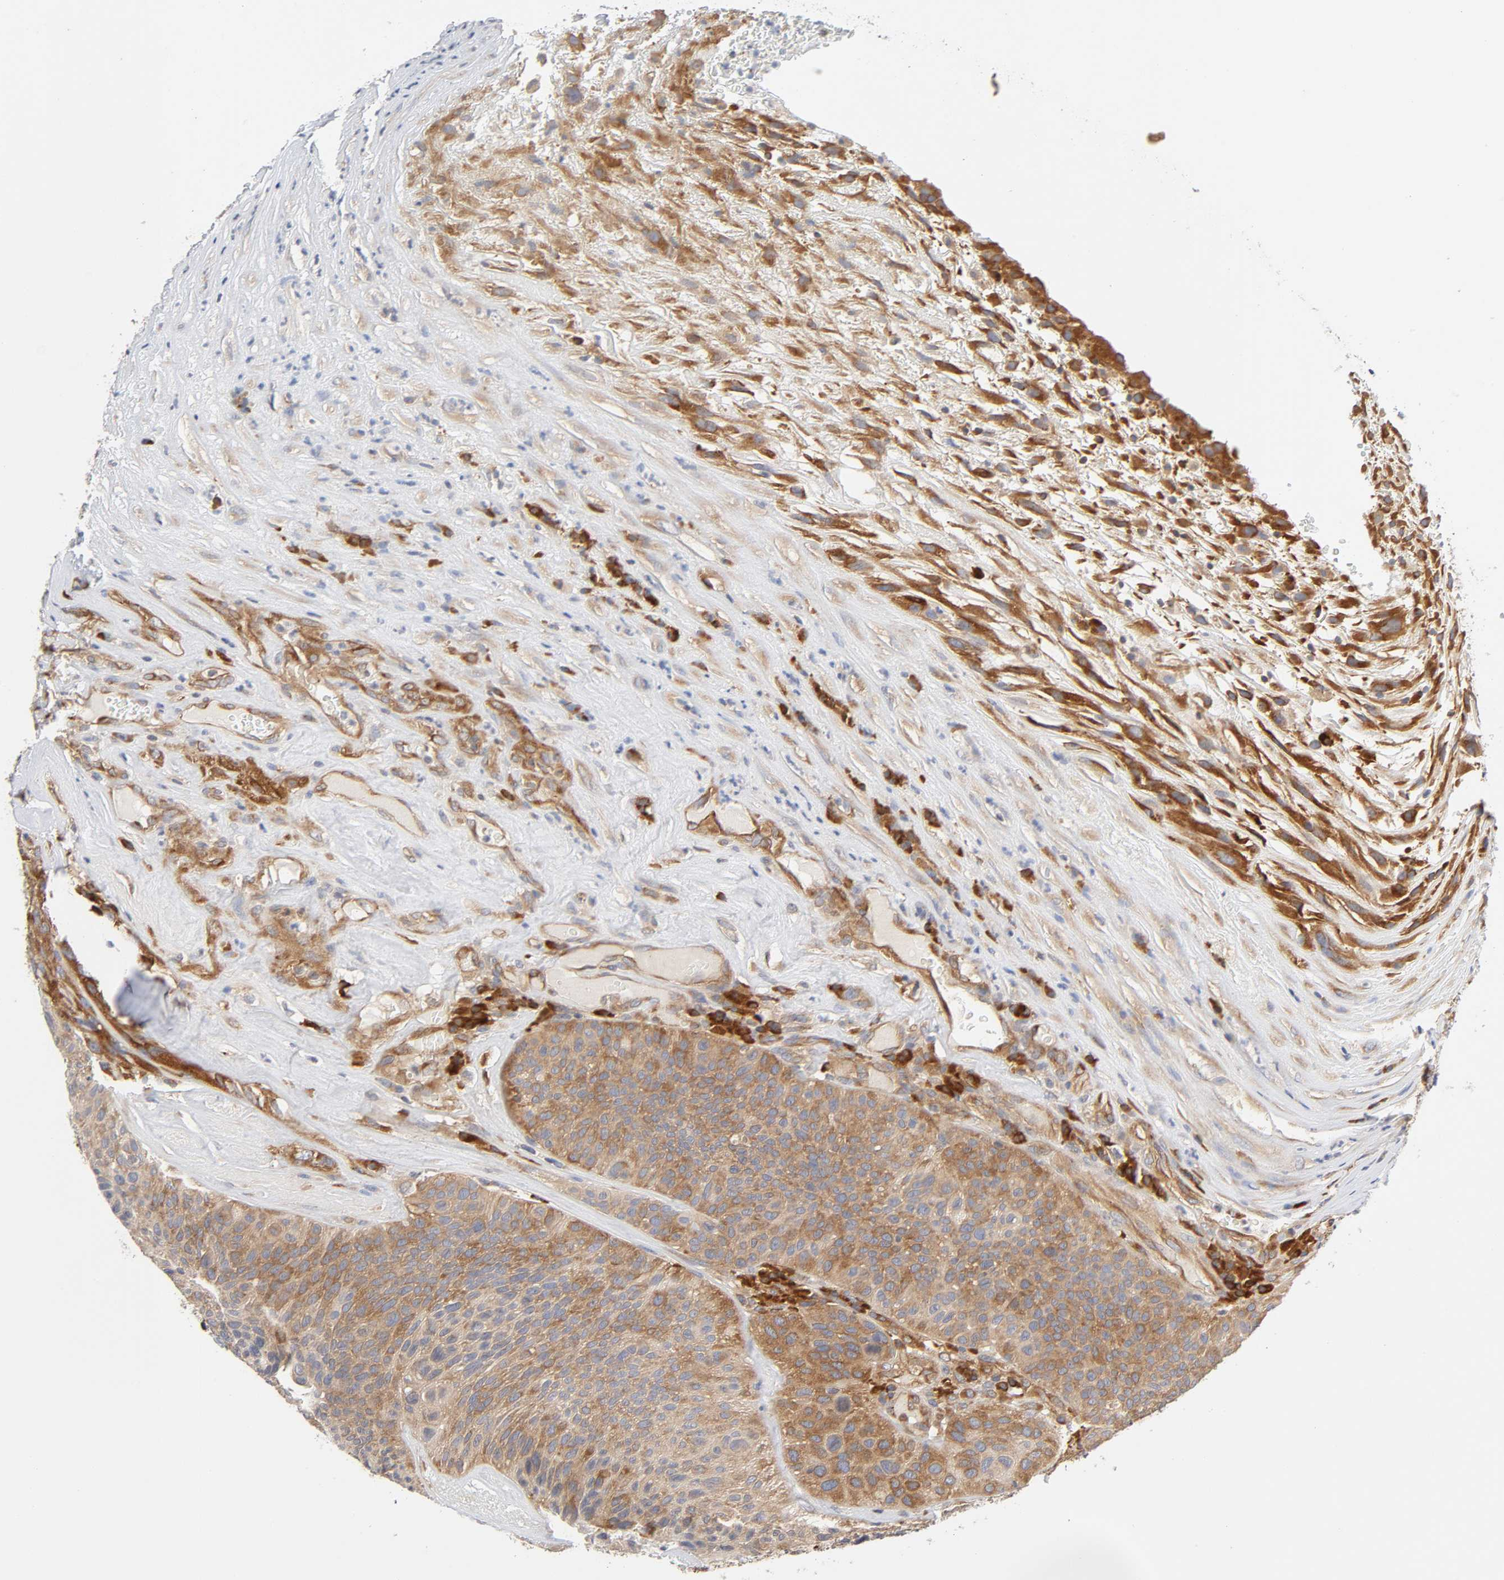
{"staining": {"intensity": "moderate", "quantity": ">75%", "location": "cytoplasmic/membranous"}, "tissue": "urothelial cancer", "cell_type": "Tumor cells", "image_type": "cancer", "snomed": [{"axis": "morphology", "description": "Urothelial carcinoma, High grade"}, {"axis": "topography", "description": "Urinary bladder"}], "caption": "There is medium levels of moderate cytoplasmic/membranous staining in tumor cells of urothelial cancer, as demonstrated by immunohistochemical staining (brown color).", "gene": "SCHIP1", "patient": {"sex": "male", "age": 66}}